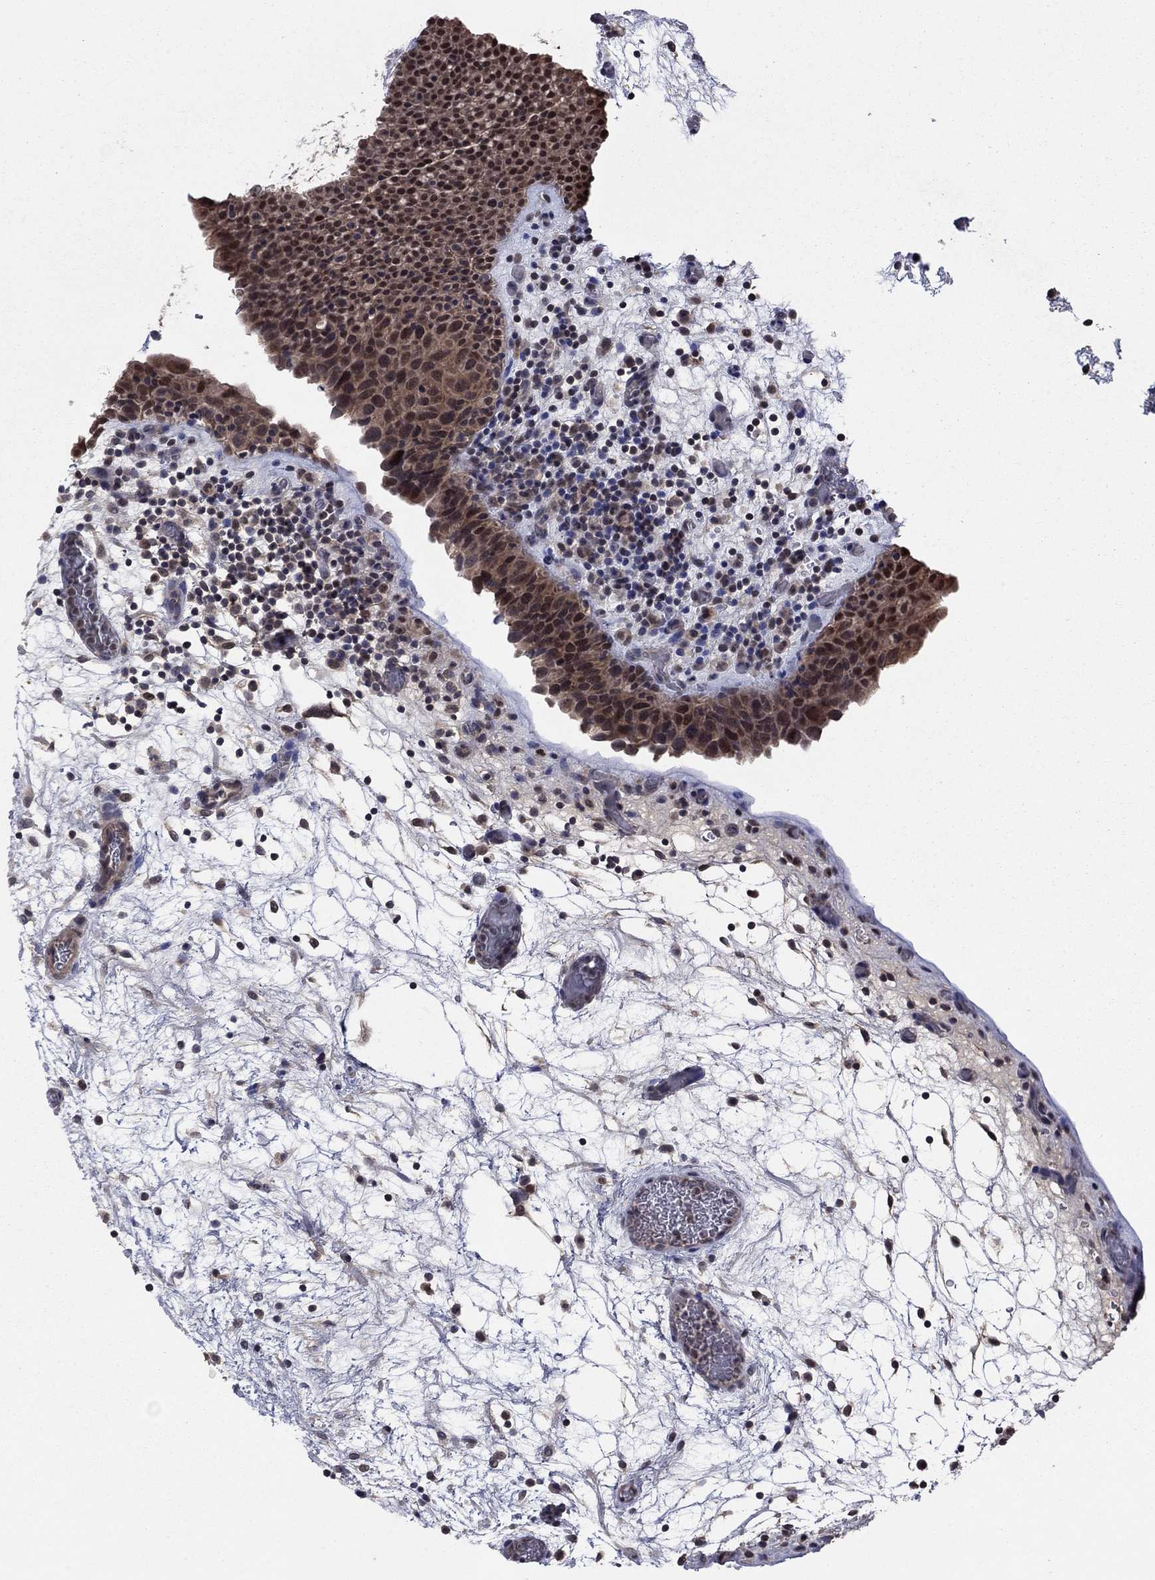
{"staining": {"intensity": "moderate", "quantity": ">75%", "location": "cytoplasmic/membranous"}, "tissue": "urinary bladder", "cell_type": "Urothelial cells", "image_type": "normal", "snomed": [{"axis": "morphology", "description": "Normal tissue, NOS"}, {"axis": "topography", "description": "Urinary bladder"}], "caption": "This histopathology image exhibits benign urinary bladder stained with IHC to label a protein in brown. The cytoplasmic/membranous of urothelial cells show moderate positivity for the protein. Nuclei are counter-stained blue.", "gene": "IAH1", "patient": {"sex": "male", "age": 37}}